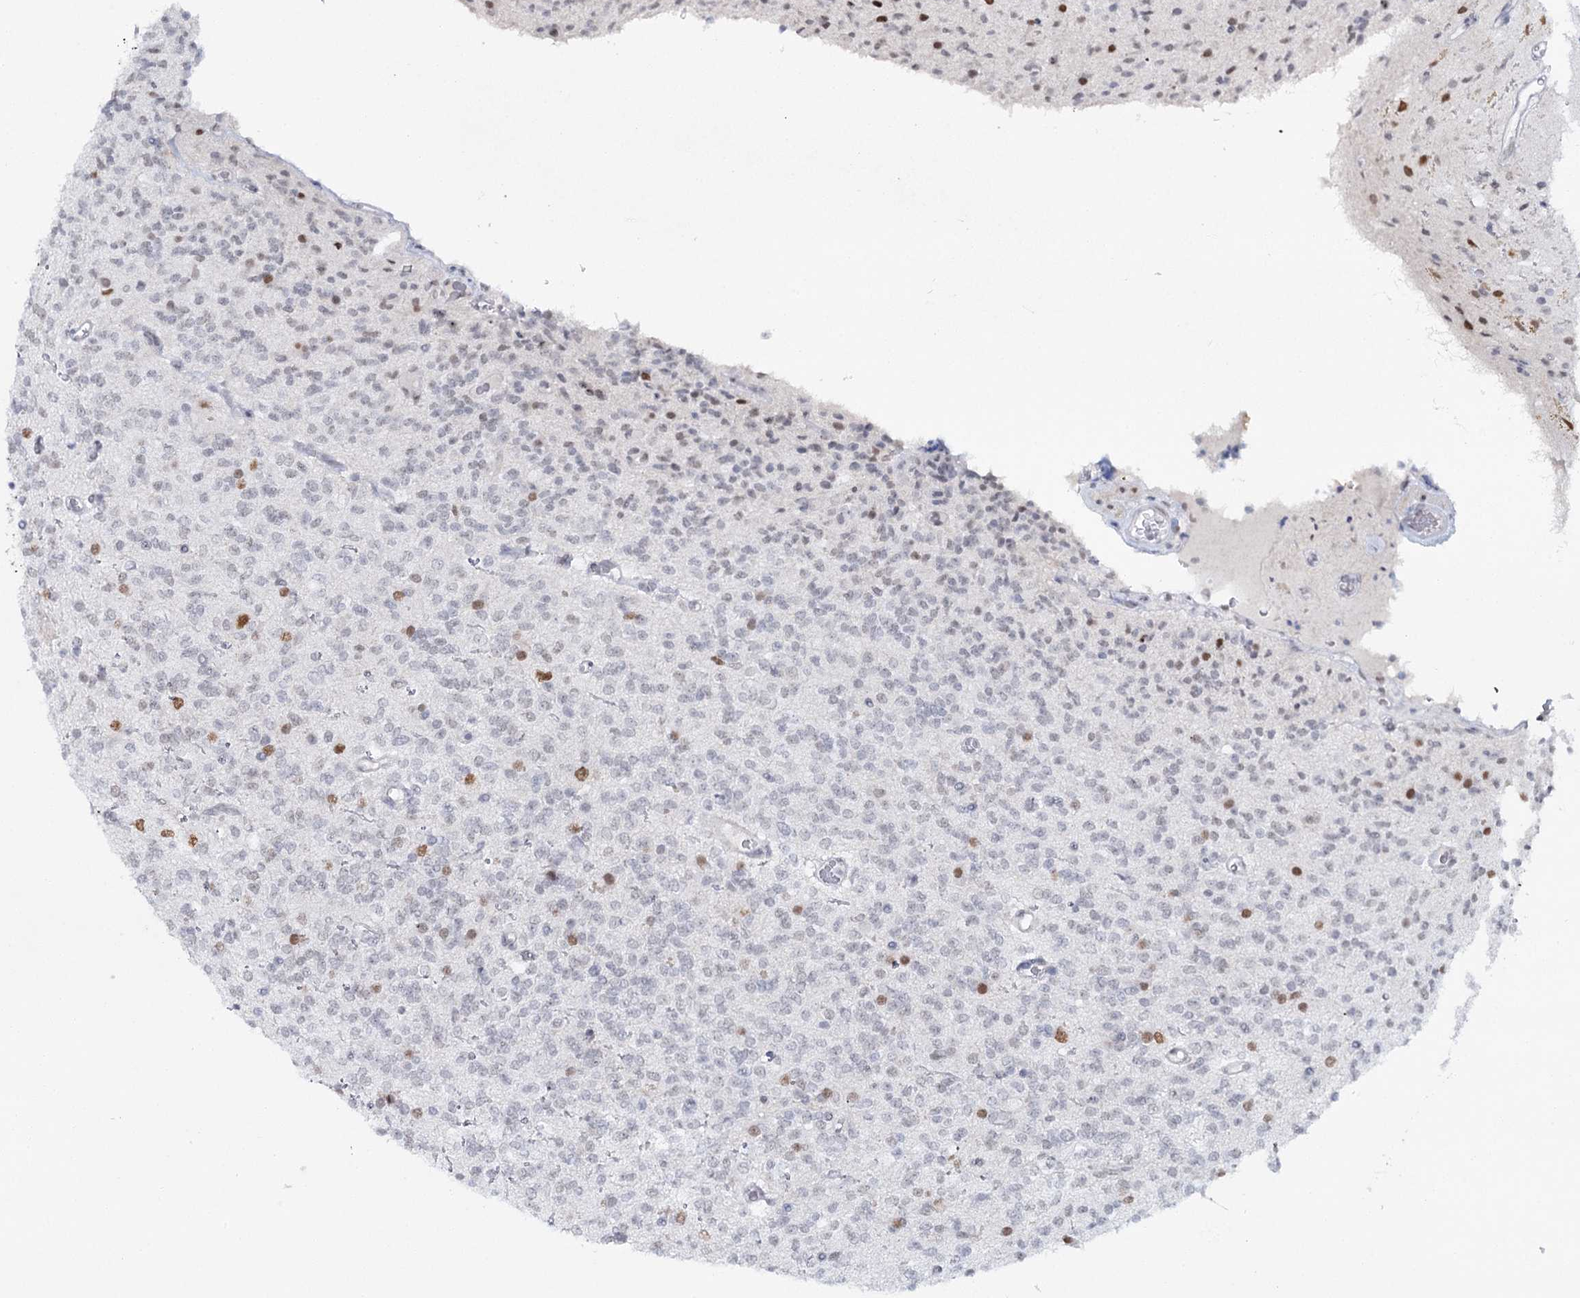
{"staining": {"intensity": "moderate", "quantity": "<25%", "location": "nuclear"}, "tissue": "glioma", "cell_type": "Tumor cells", "image_type": "cancer", "snomed": [{"axis": "morphology", "description": "Glioma, malignant, High grade"}, {"axis": "topography", "description": "Brain"}], "caption": "This is an image of immunohistochemistry staining of glioma, which shows moderate expression in the nuclear of tumor cells.", "gene": "ZC3H8", "patient": {"sex": "male", "age": 34}}